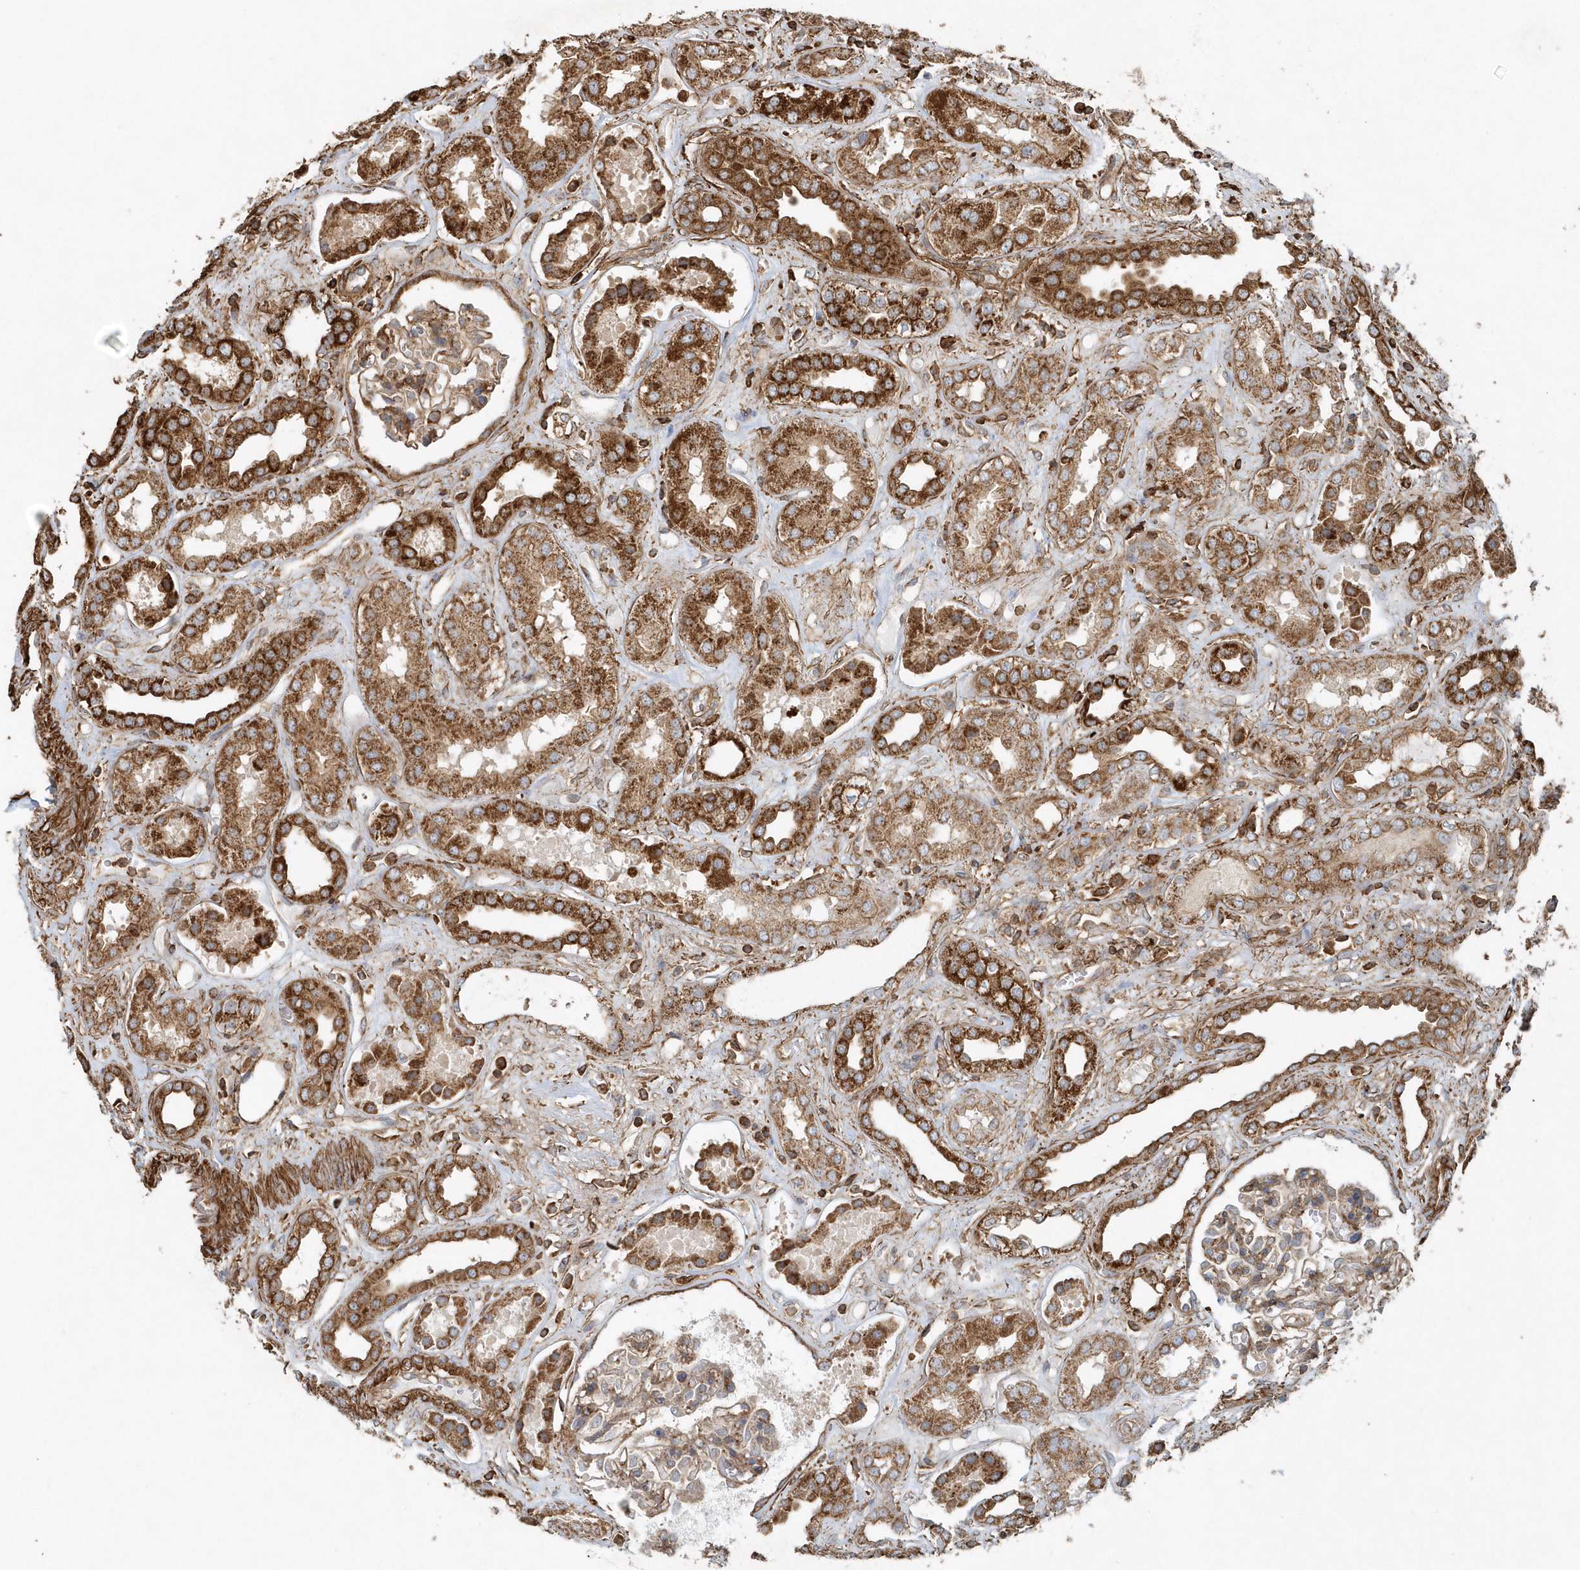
{"staining": {"intensity": "moderate", "quantity": ">75%", "location": "cytoplasmic/membranous"}, "tissue": "kidney", "cell_type": "Cells in glomeruli", "image_type": "normal", "snomed": [{"axis": "morphology", "description": "Normal tissue, NOS"}, {"axis": "topography", "description": "Kidney"}], "caption": "The histopathology image reveals a brown stain indicating the presence of a protein in the cytoplasmic/membranous of cells in glomeruli in kidney.", "gene": "MMUT", "patient": {"sex": "male", "age": 59}}